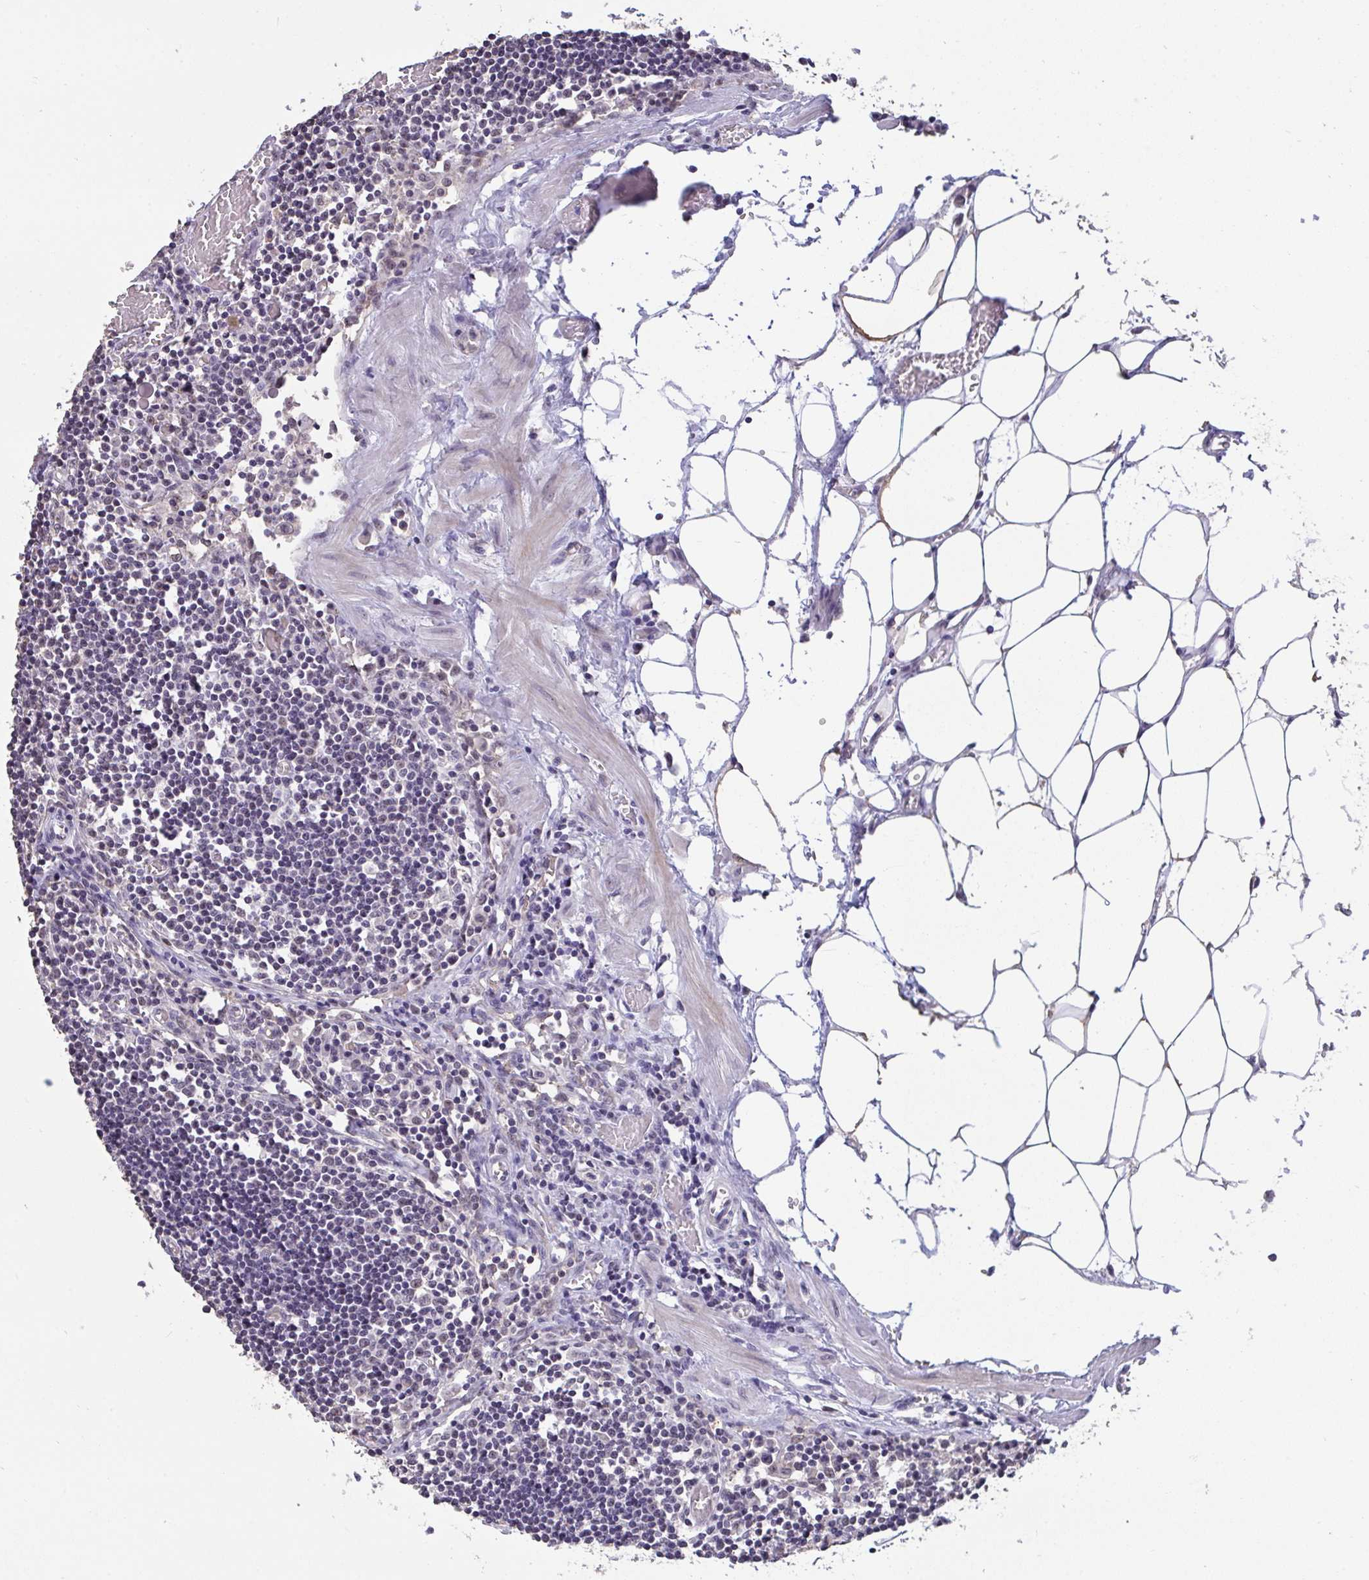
{"staining": {"intensity": "weak", "quantity": "<25%", "location": "nuclear"}, "tissue": "lymph node", "cell_type": "Germinal center cells", "image_type": "normal", "snomed": [{"axis": "morphology", "description": "Normal tissue, NOS"}, {"axis": "topography", "description": "Lymph node"}], "caption": "Histopathology image shows no protein positivity in germinal center cells of benign lymph node.", "gene": "SENP3", "patient": {"sex": "male", "age": 66}}